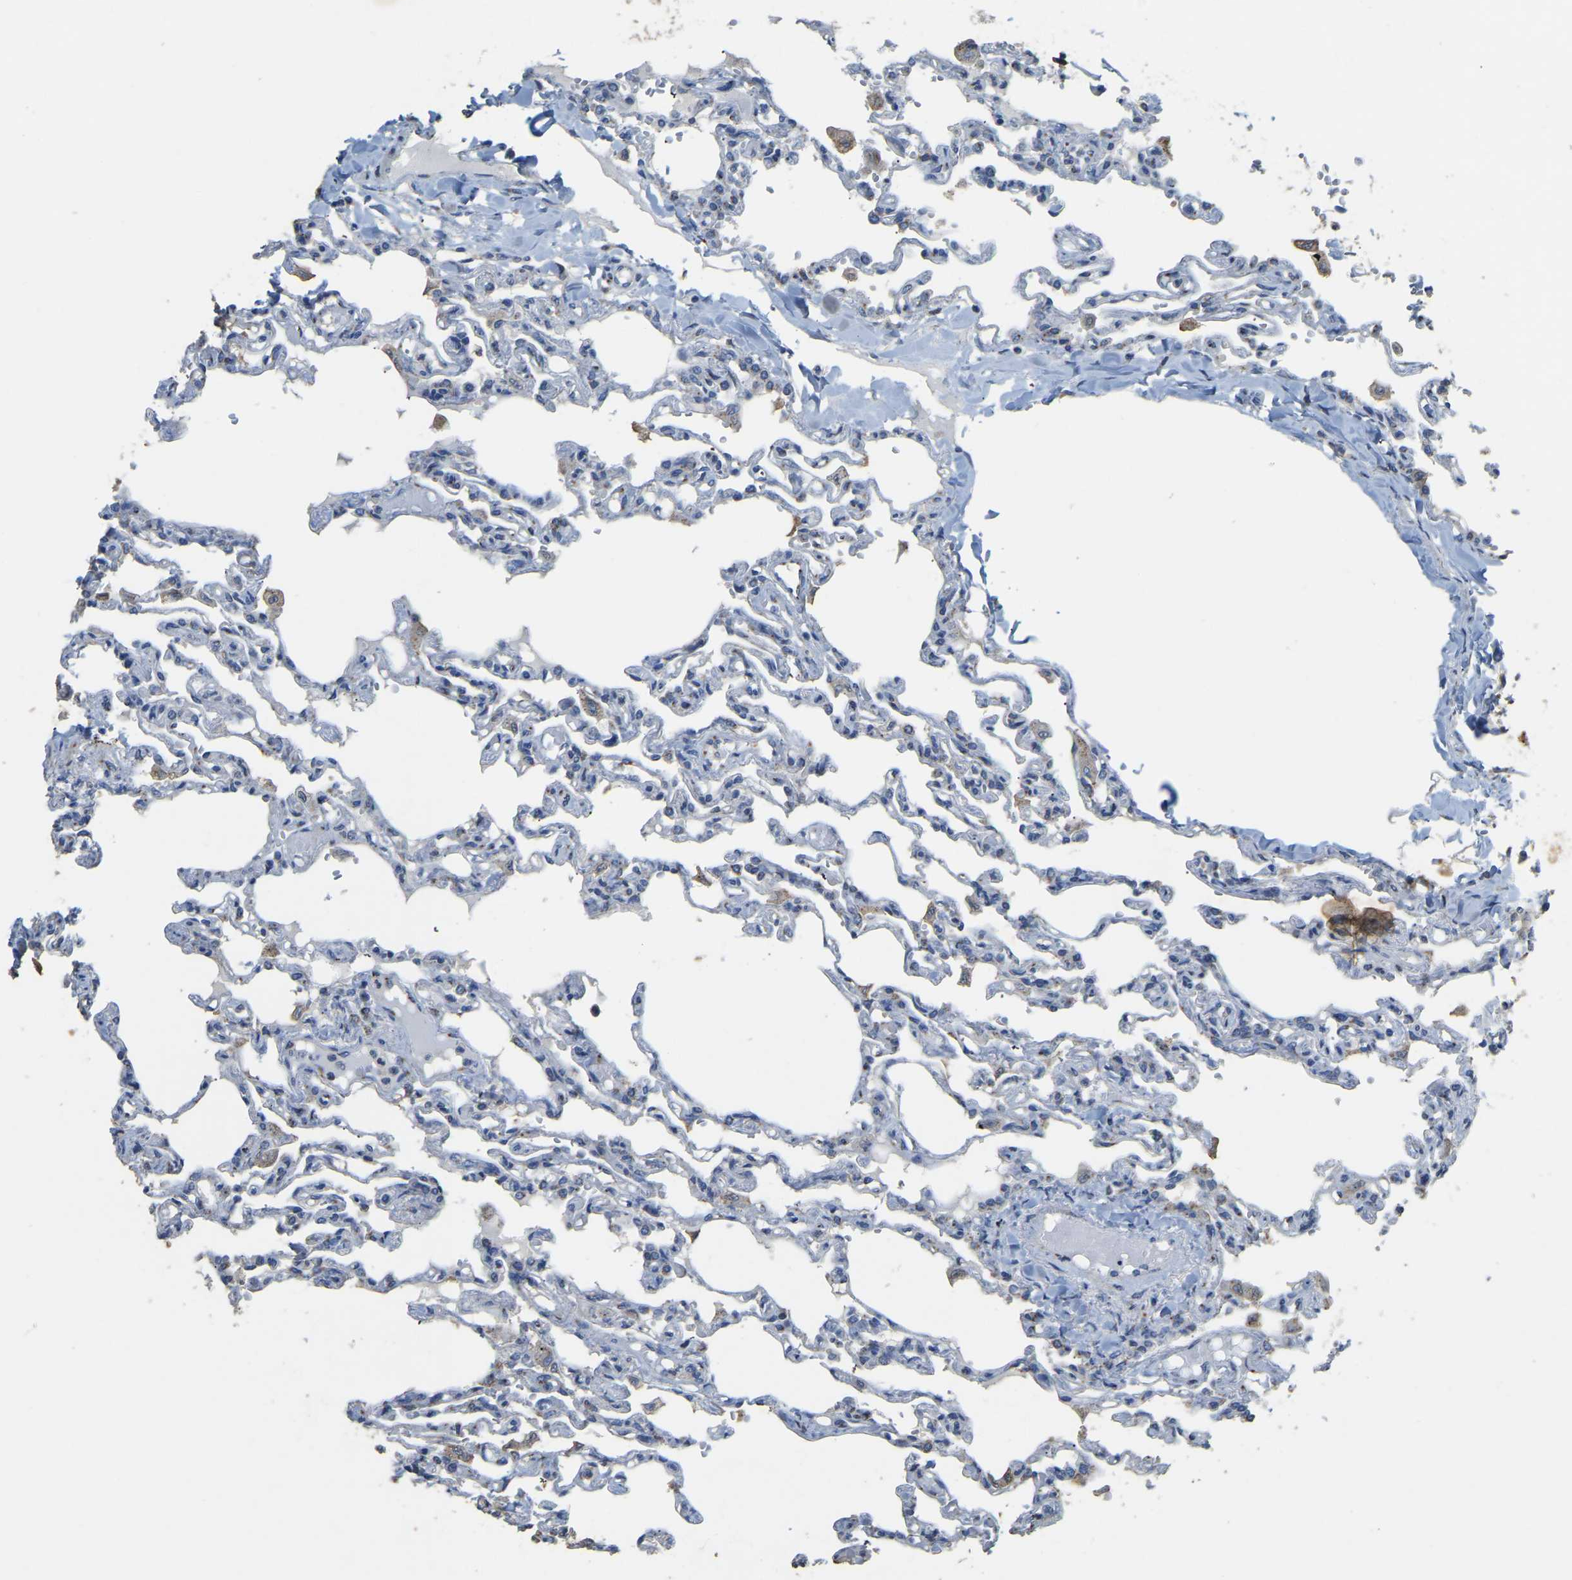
{"staining": {"intensity": "negative", "quantity": "none", "location": "none"}, "tissue": "lung", "cell_type": "Alveolar cells", "image_type": "normal", "snomed": [{"axis": "morphology", "description": "Normal tissue, NOS"}, {"axis": "topography", "description": "Lung"}], "caption": "DAB immunohistochemical staining of unremarkable human lung shows no significant expression in alveolar cells.", "gene": "FAM174A", "patient": {"sex": "male", "age": 21}}